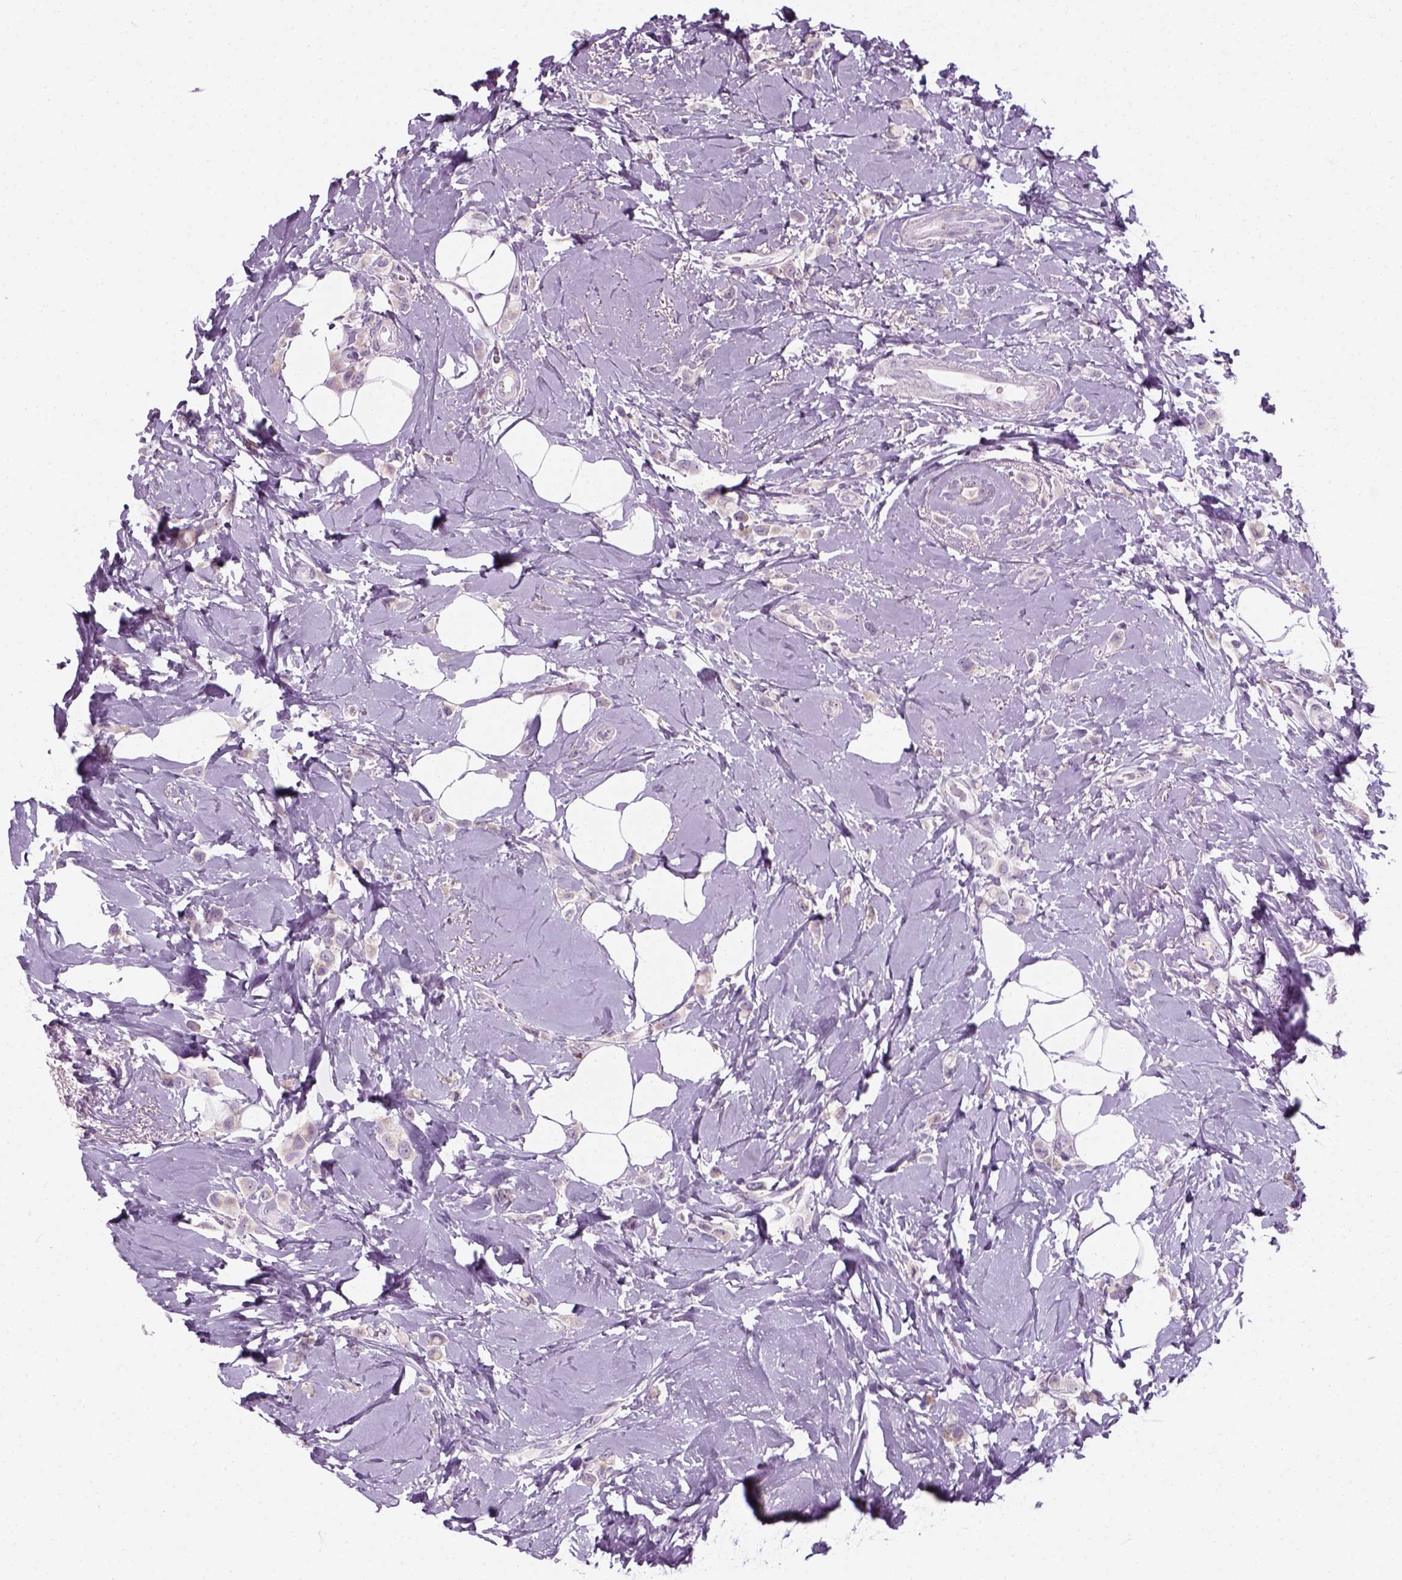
{"staining": {"intensity": "negative", "quantity": "none", "location": "none"}, "tissue": "breast cancer", "cell_type": "Tumor cells", "image_type": "cancer", "snomed": [{"axis": "morphology", "description": "Lobular carcinoma"}, {"axis": "topography", "description": "Breast"}], "caption": "IHC image of breast lobular carcinoma stained for a protein (brown), which displays no positivity in tumor cells. (Stains: DAB (3,3'-diaminobenzidine) immunohistochemistry (IHC) with hematoxylin counter stain, Microscopy: brightfield microscopy at high magnification).", "gene": "IL4", "patient": {"sex": "female", "age": 66}}